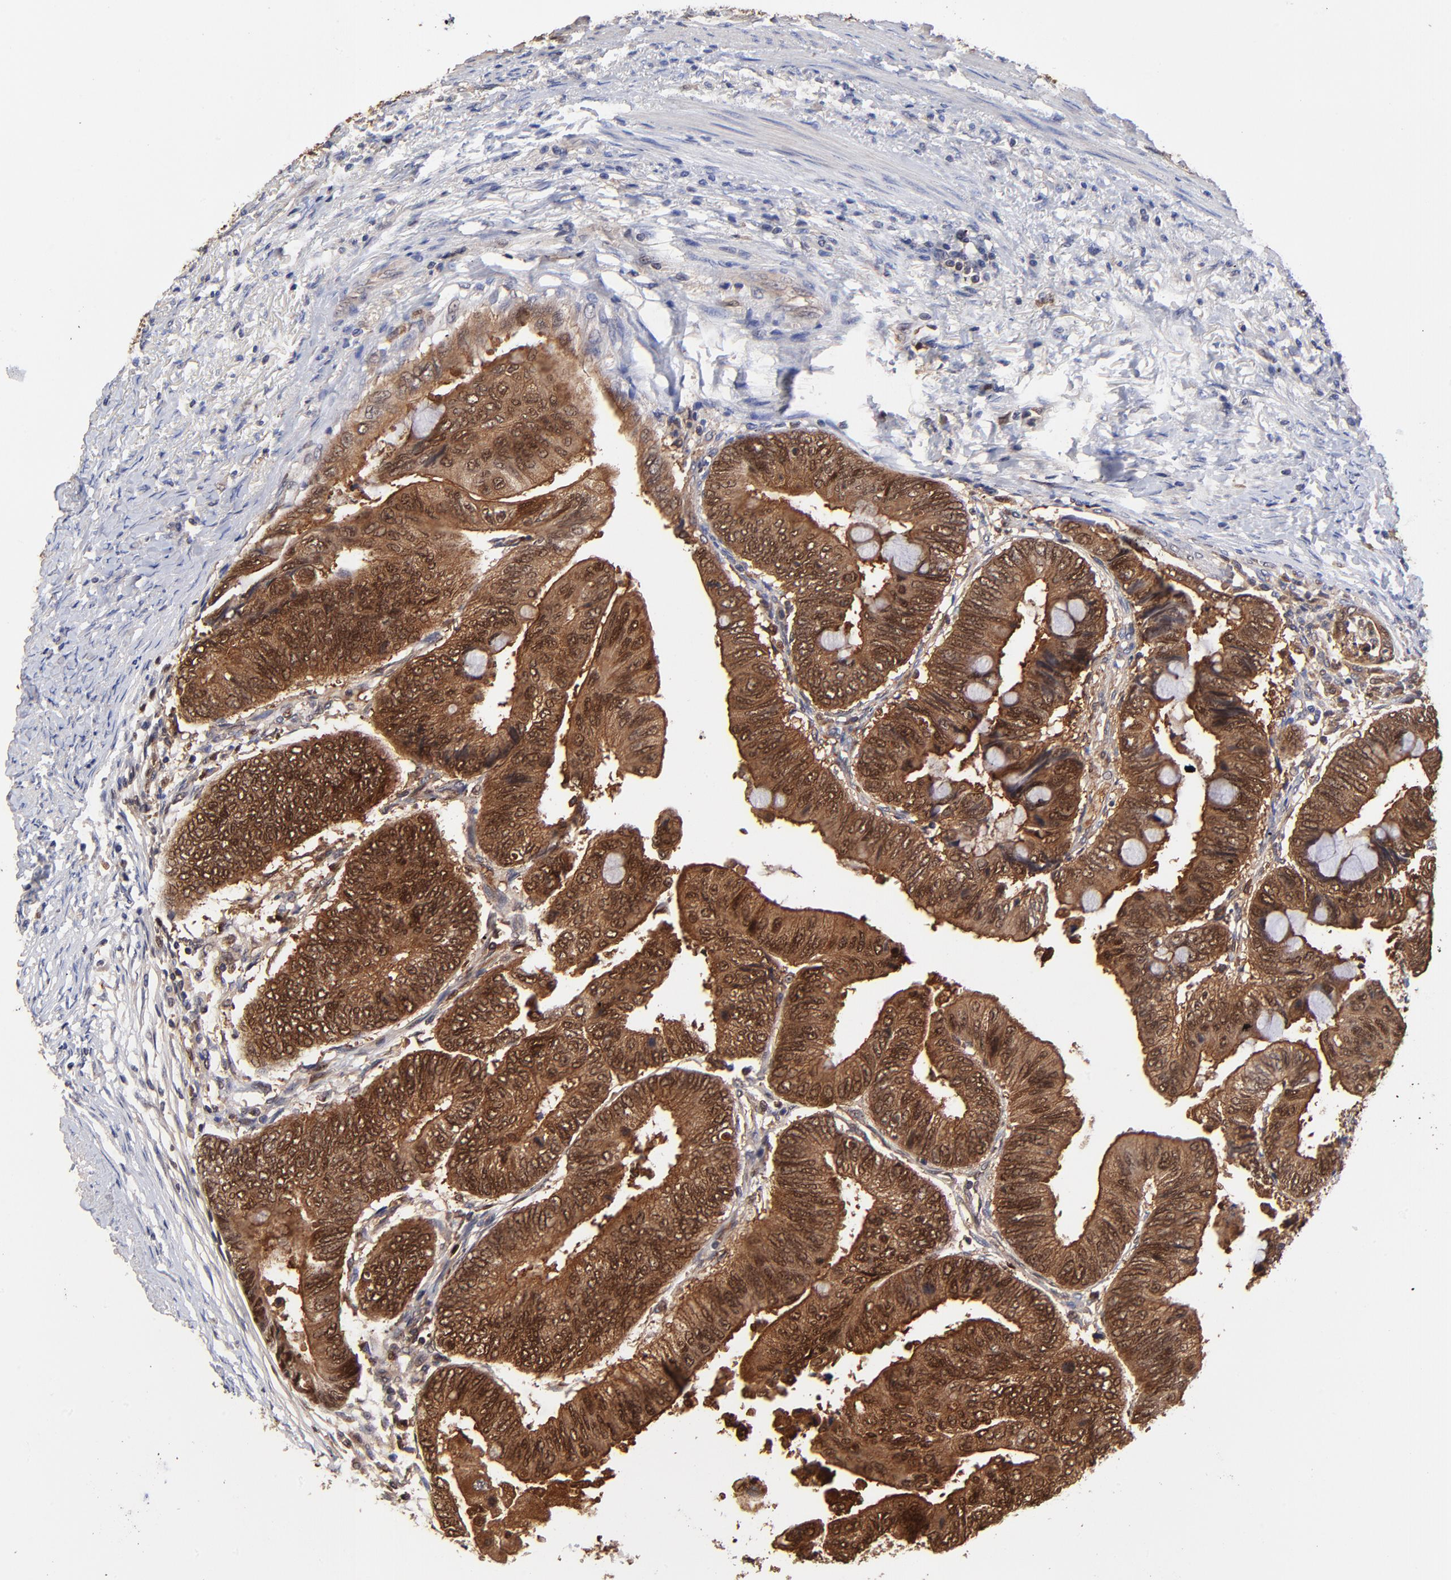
{"staining": {"intensity": "moderate", "quantity": ">75%", "location": "cytoplasmic/membranous,nuclear"}, "tissue": "colorectal cancer", "cell_type": "Tumor cells", "image_type": "cancer", "snomed": [{"axis": "morphology", "description": "Normal tissue, NOS"}, {"axis": "morphology", "description": "Adenocarcinoma, NOS"}, {"axis": "topography", "description": "Rectum"}, {"axis": "topography", "description": "Peripheral nerve tissue"}], "caption": "IHC staining of colorectal cancer (adenocarcinoma), which reveals medium levels of moderate cytoplasmic/membranous and nuclear expression in about >75% of tumor cells indicating moderate cytoplasmic/membranous and nuclear protein staining. The staining was performed using DAB (brown) for protein detection and nuclei were counterstained in hematoxylin (blue).", "gene": "DCTPP1", "patient": {"sex": "male", "age": 92}}